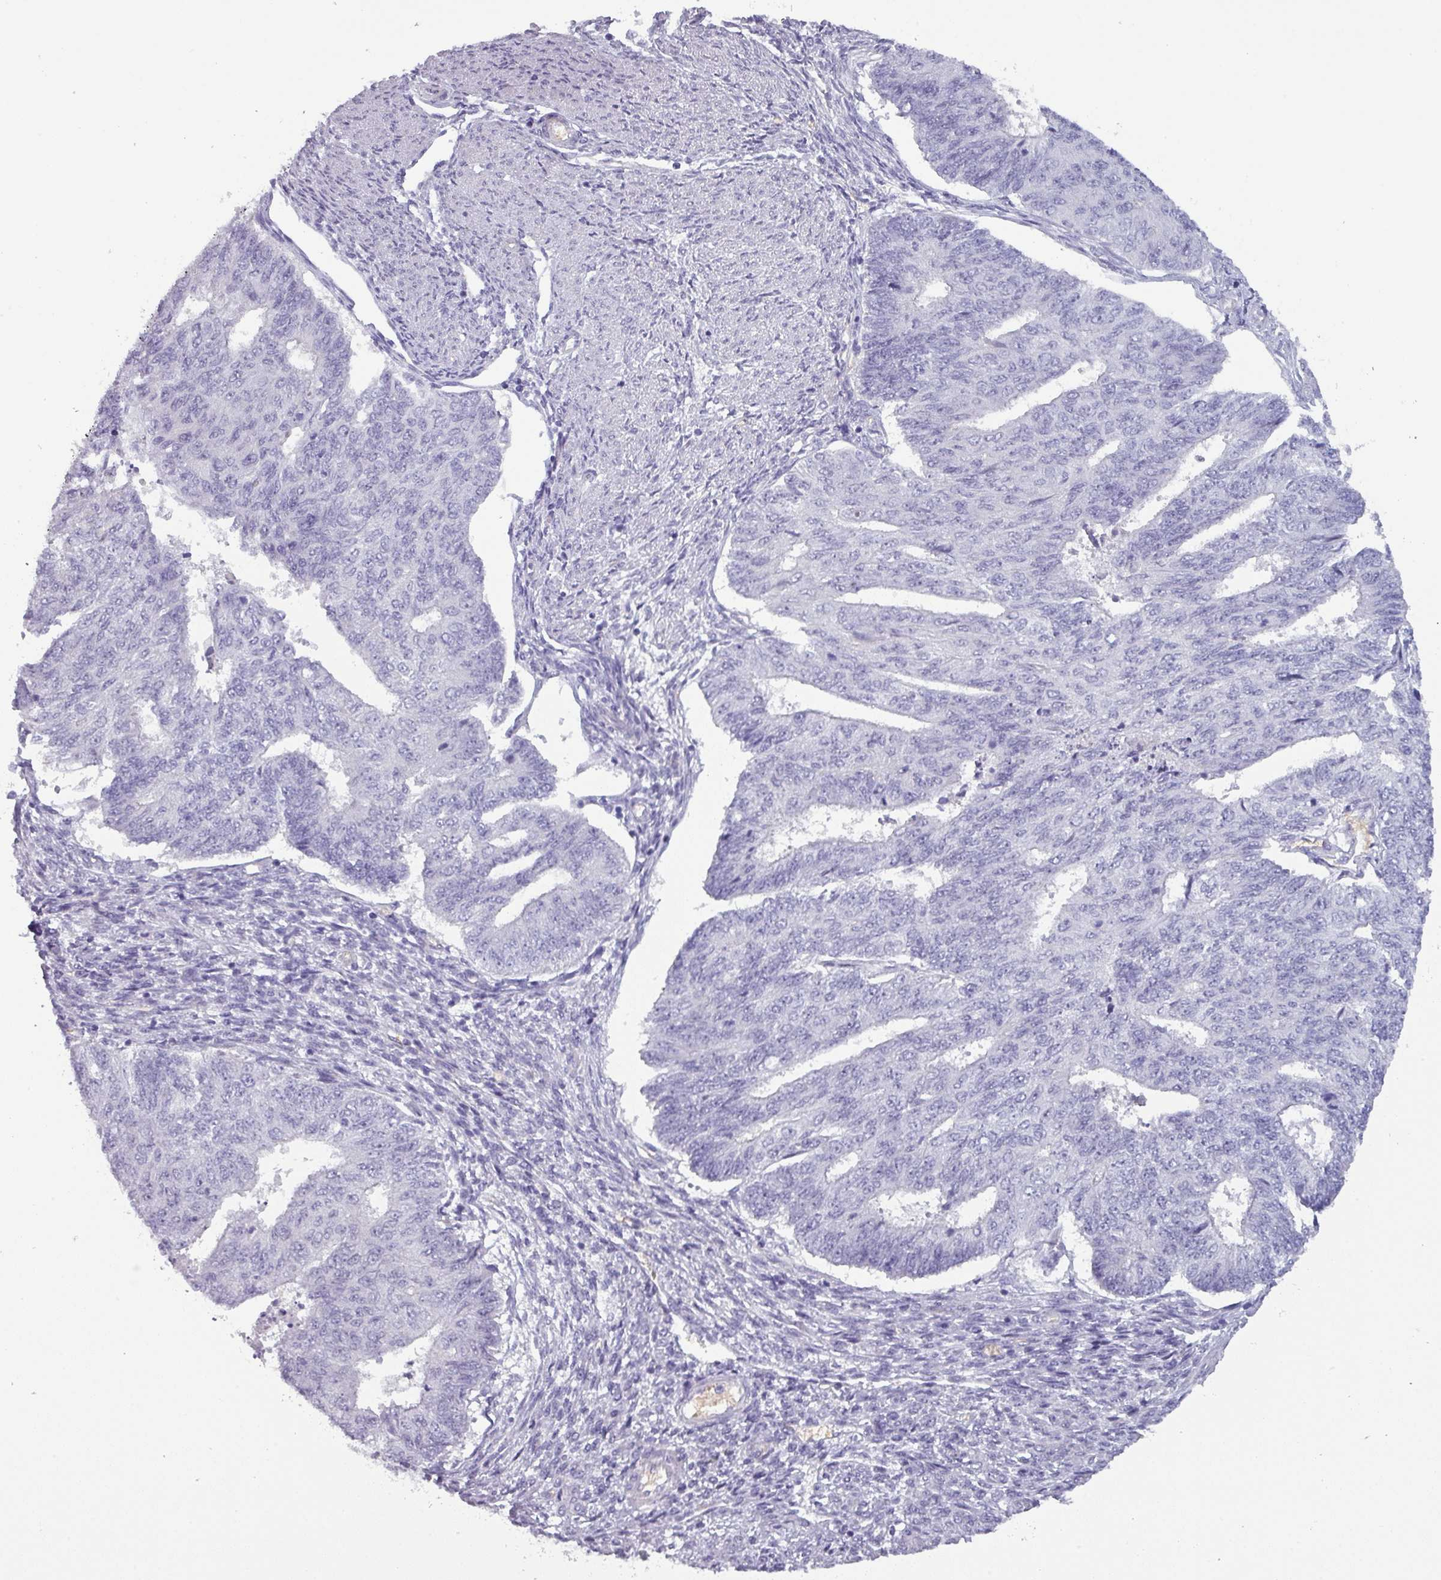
{"staining": {"intensity": "negative", "quantity": "none", "location": "none"}, "tissue": "endometrial cancer", "cell_type": "Tumor cells", "image_type": "cancer", "snomed": [{"axis": "morphology", "description": "Adenocarcinoma, NOS"}, {"axis": "topography", "description": "Endometrium"}], "caption": "The immunohistochemistry (IHC) image has no significant expression in tumor cells of endometrial adenocarcinoma tissue. The staining is performed using DAB brown chromogen with nuclei counter-stained in using hematoxylin.", "gene": "AREL1", "patient": {"sex": "female", "age": 32}}